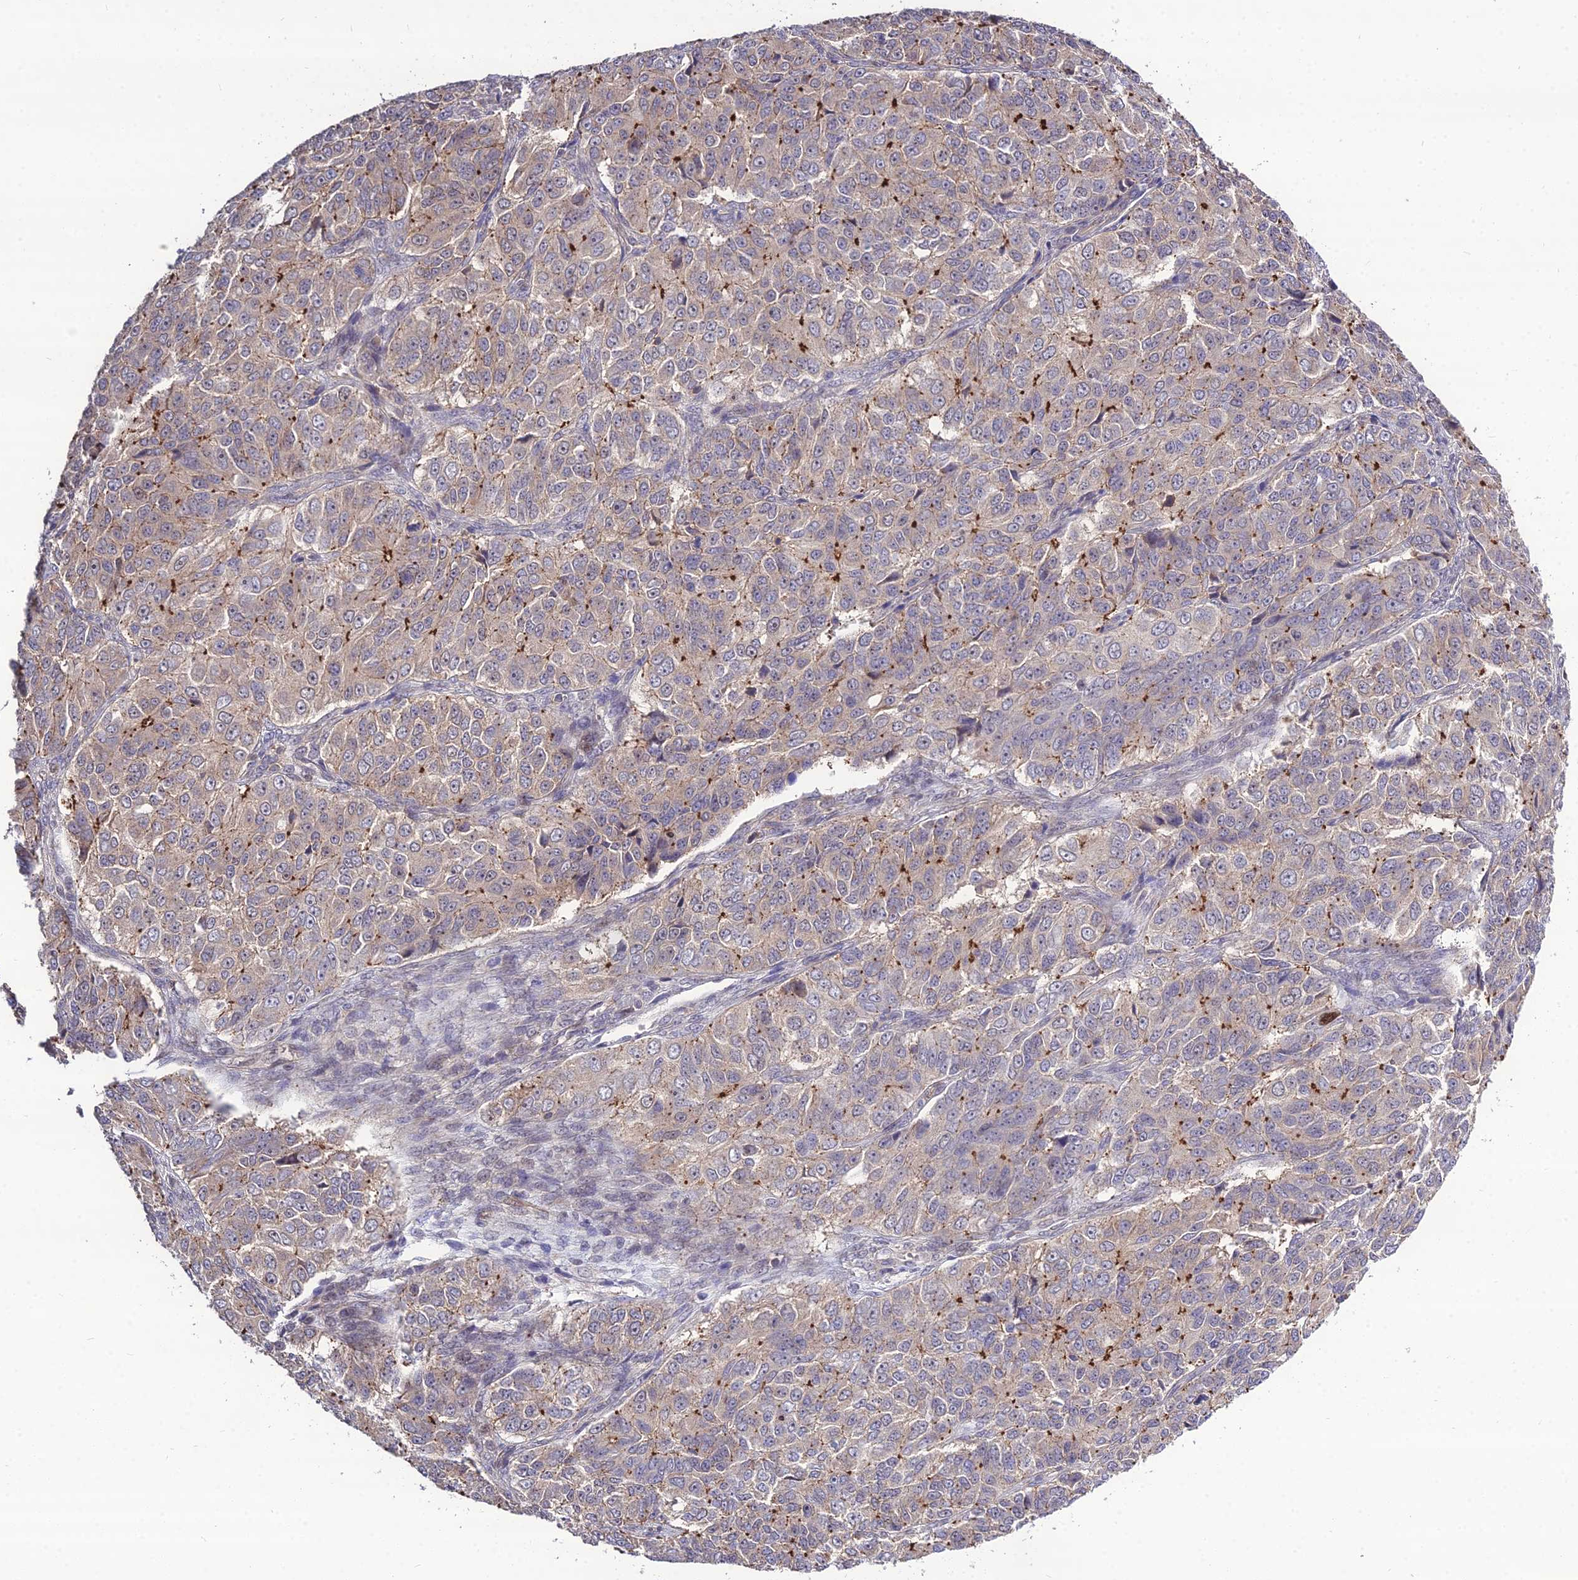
{"staining": {"intensity": "weak", "quantity": "25%-75%", "location": "cytoplasmic/membranous"}, "tissue": "ovarian cancer", "cell_type": "Tumor cells", "image_type": "cancer", "snomed": [{"axis": "morphology", "description": "Carcinoma, endometroid"}, {"axis": "topography", "description": "Ovary"}], "caption": "IHC (DAB (3,3'-diaminobenzidine)) staining of human ovarian cancer reveals weak cytoplasmic/membranous protein staining in approximately 25%-75% of tumor cells.", "gene": "TSPYL2", "patient": {"sex": "female", "age": 51}}